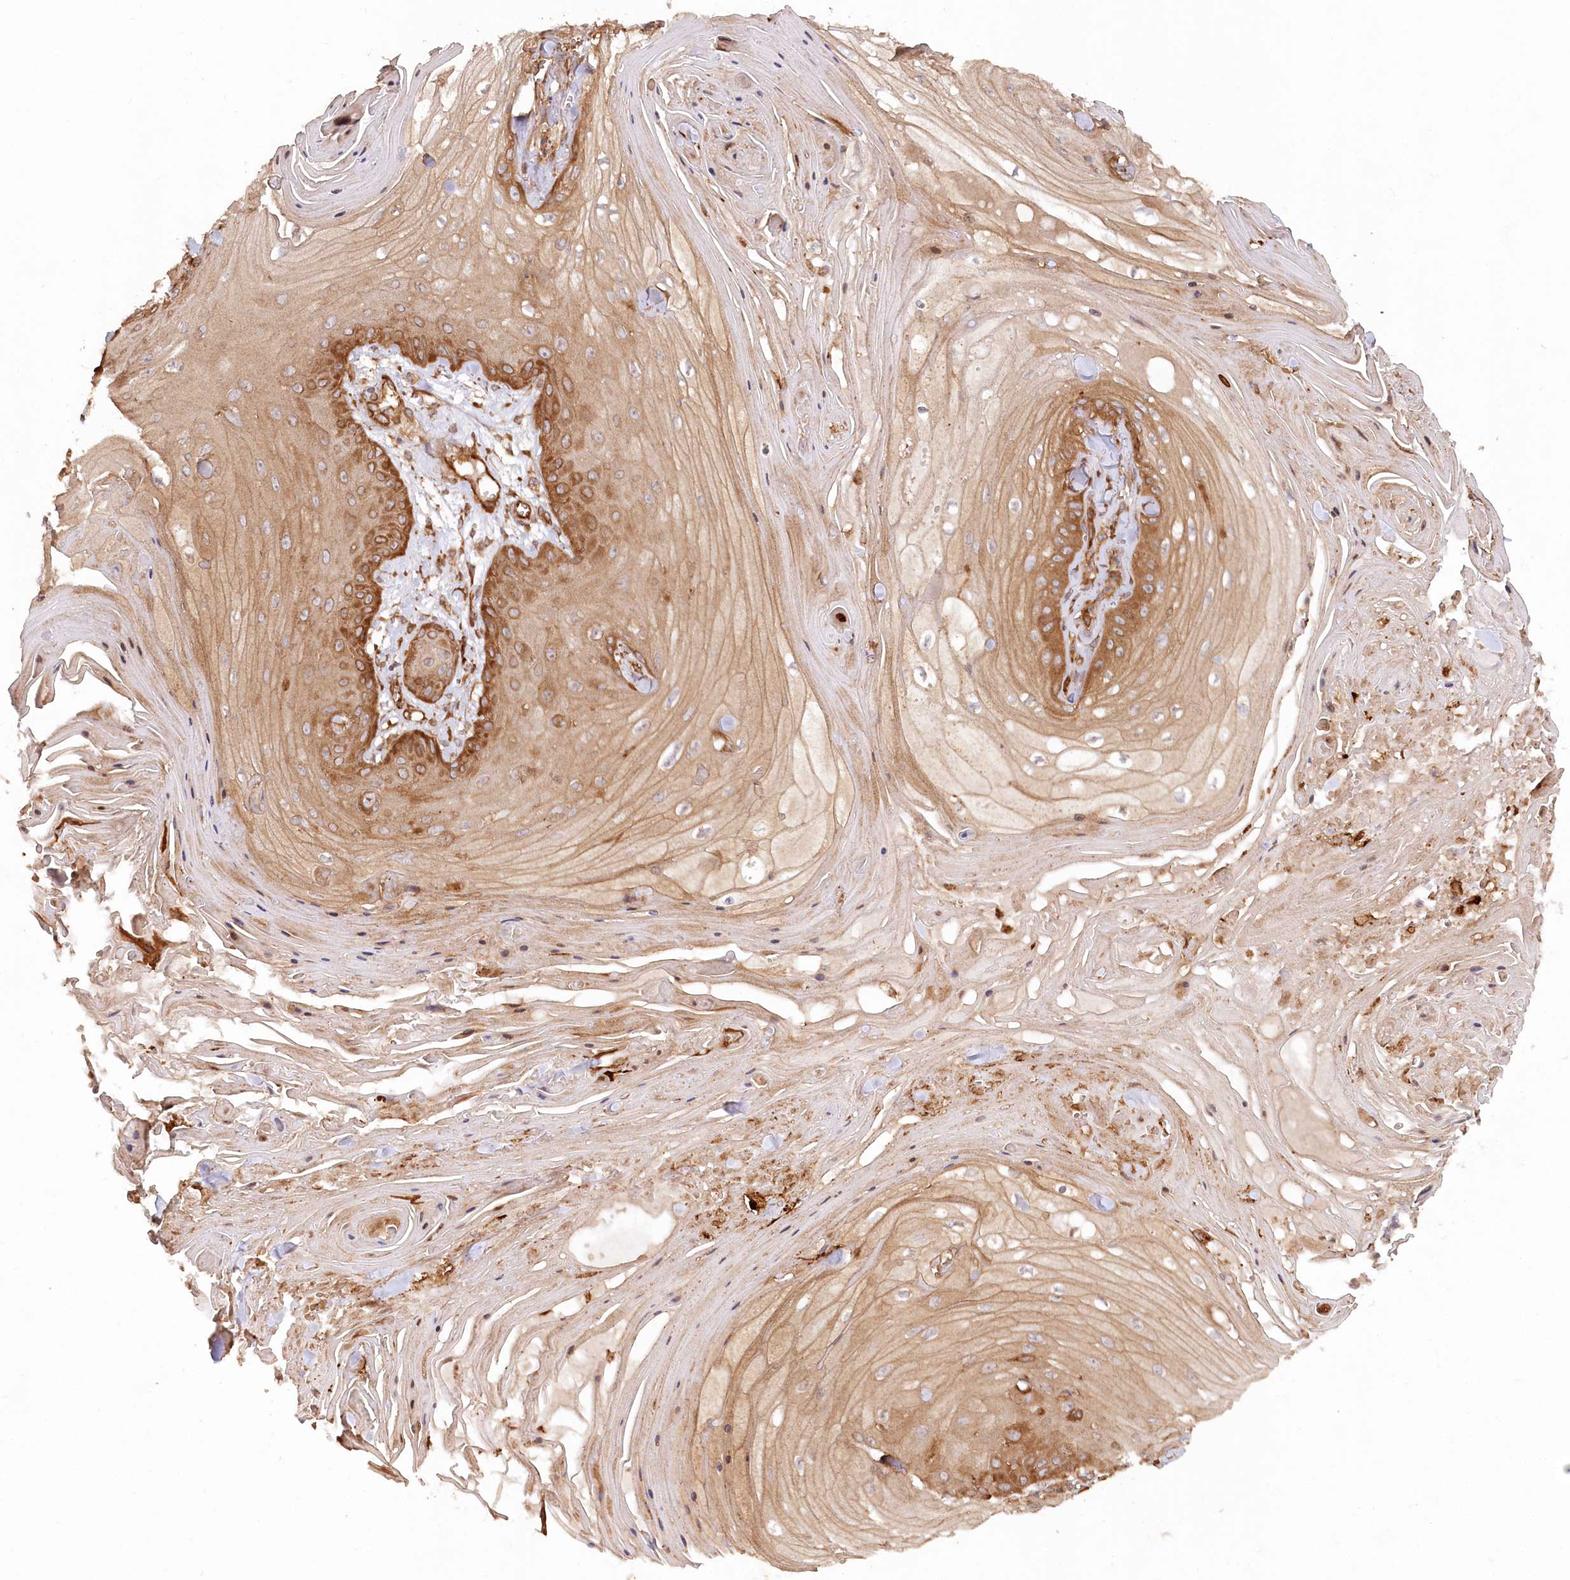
{"staining": {"intensity": "moderate", "quantity": ">75%", "location": "cytoplasmic/membranous"}, "tissue": "skin cancer", "cell_type": "Tumor cells", "image_type": "cancer", "snomed": [{"axis": "morphology", "description": "Squamous cell carcinoma, NOS"}, {"axis": "topography", "description": "Skin"}], "caption": "Brown immunohistochemical staining in human squamous cell carcinoma (skin) reveals moderate cytoplasmic/membranous staining in about >75% of tumor cells. Using DAB (3,3'-diaminobenzidine) (brown) and hematoxylin (blue) stains, captured at high magnification using brightfield microscopy.", "gene": "PAIP2", "patient": {"sex": "male", "age": 74}}